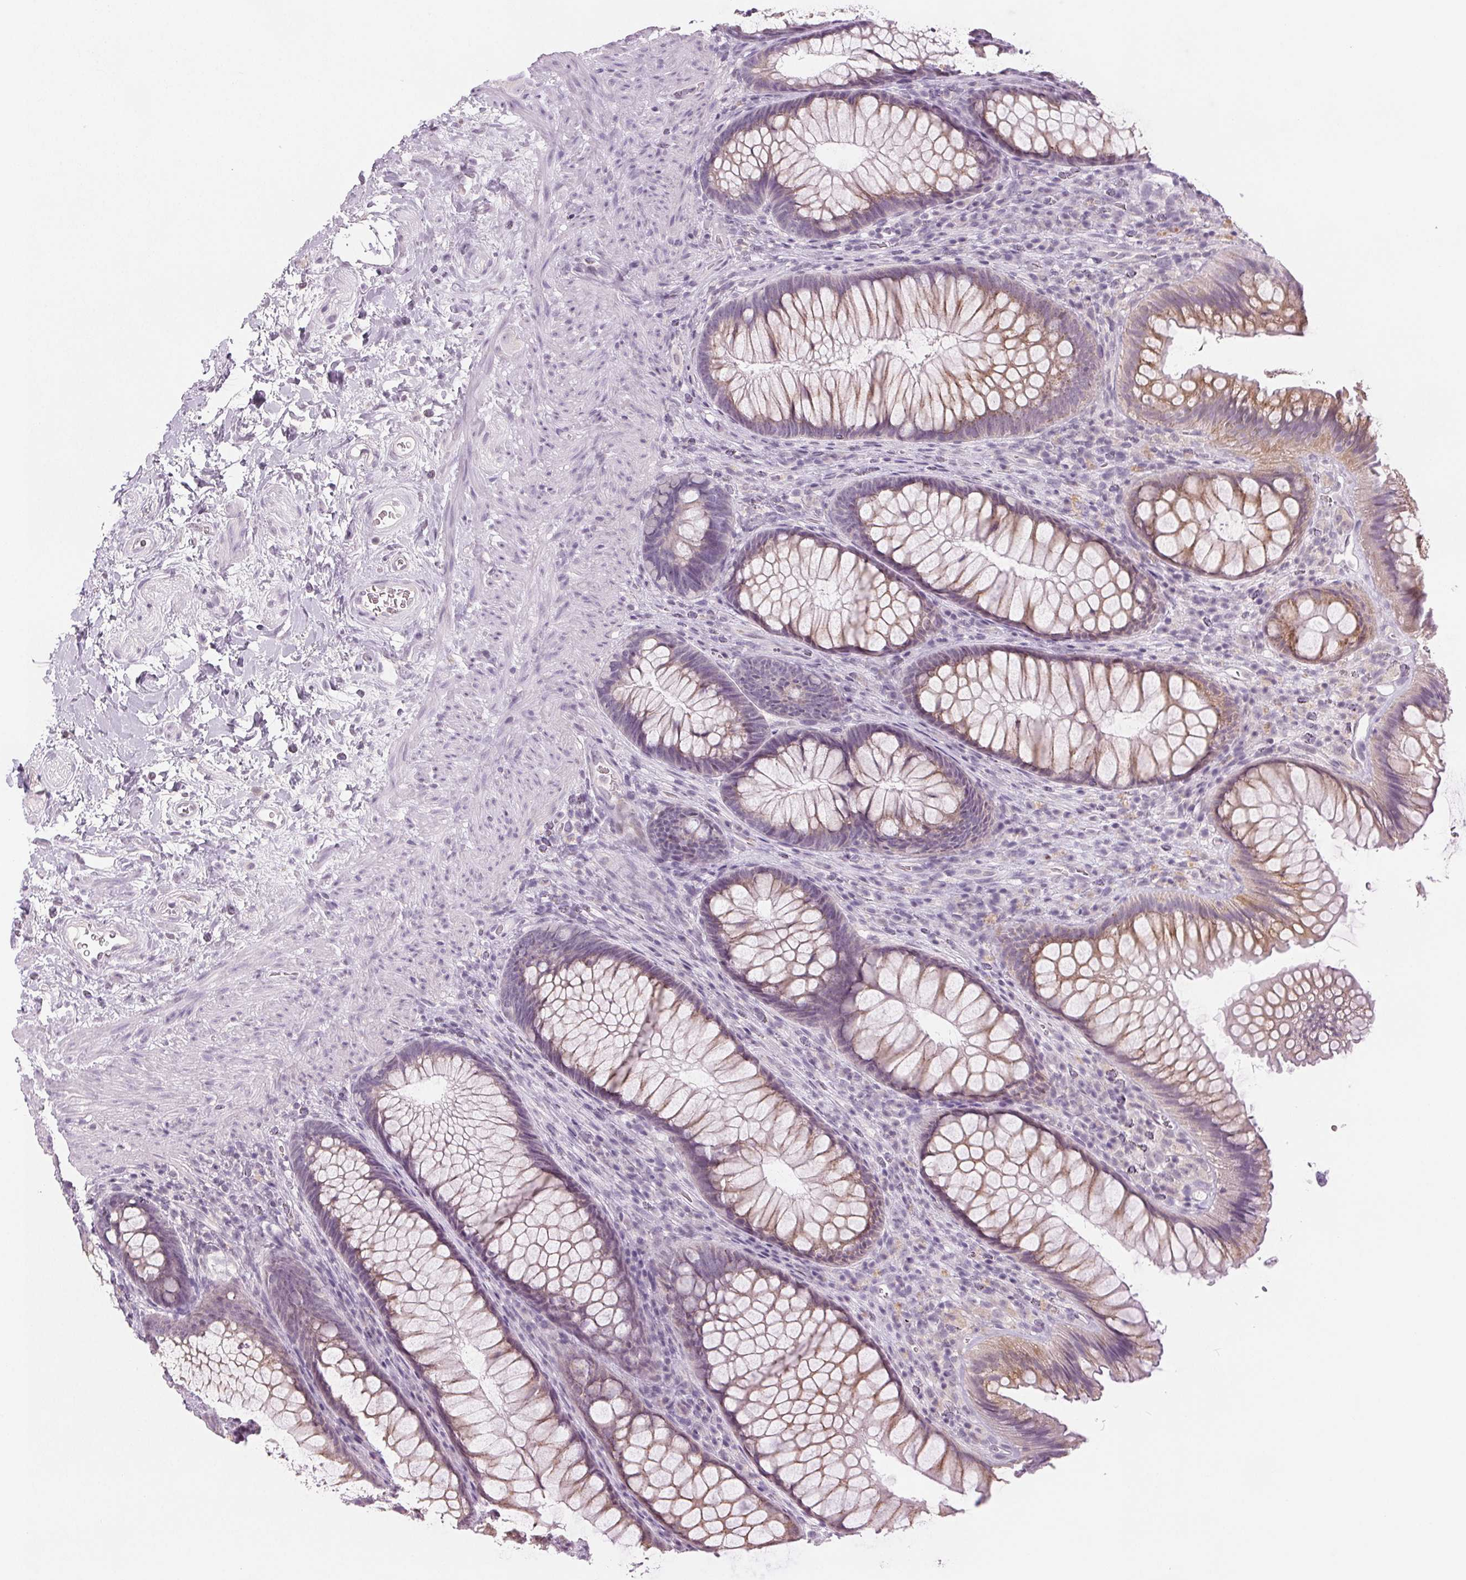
{"staining": {"intensity": "weak", "quantity": "25%-75%", "location": "cytoplasmic/membranous"}, "tissue": "rectum", "cell_type": "Glandular cells", "image_type": "normal", "snomed": [{"axis": "morphology", "description": "Normal tissue, NOS"}, {"axis": "topography", "description": "Smooth muscle"}, {"axis": "topography", "description": "Rectum"}], "caption": "Protein positivity by immunohistochemistry (IHC) demonstrates weak cytoplasmic/membranous staining in about 25%-75% of glandular cells in benign rectum.", "gene": "EHHADH", "patient": {"sex": "male", "age": 53}}